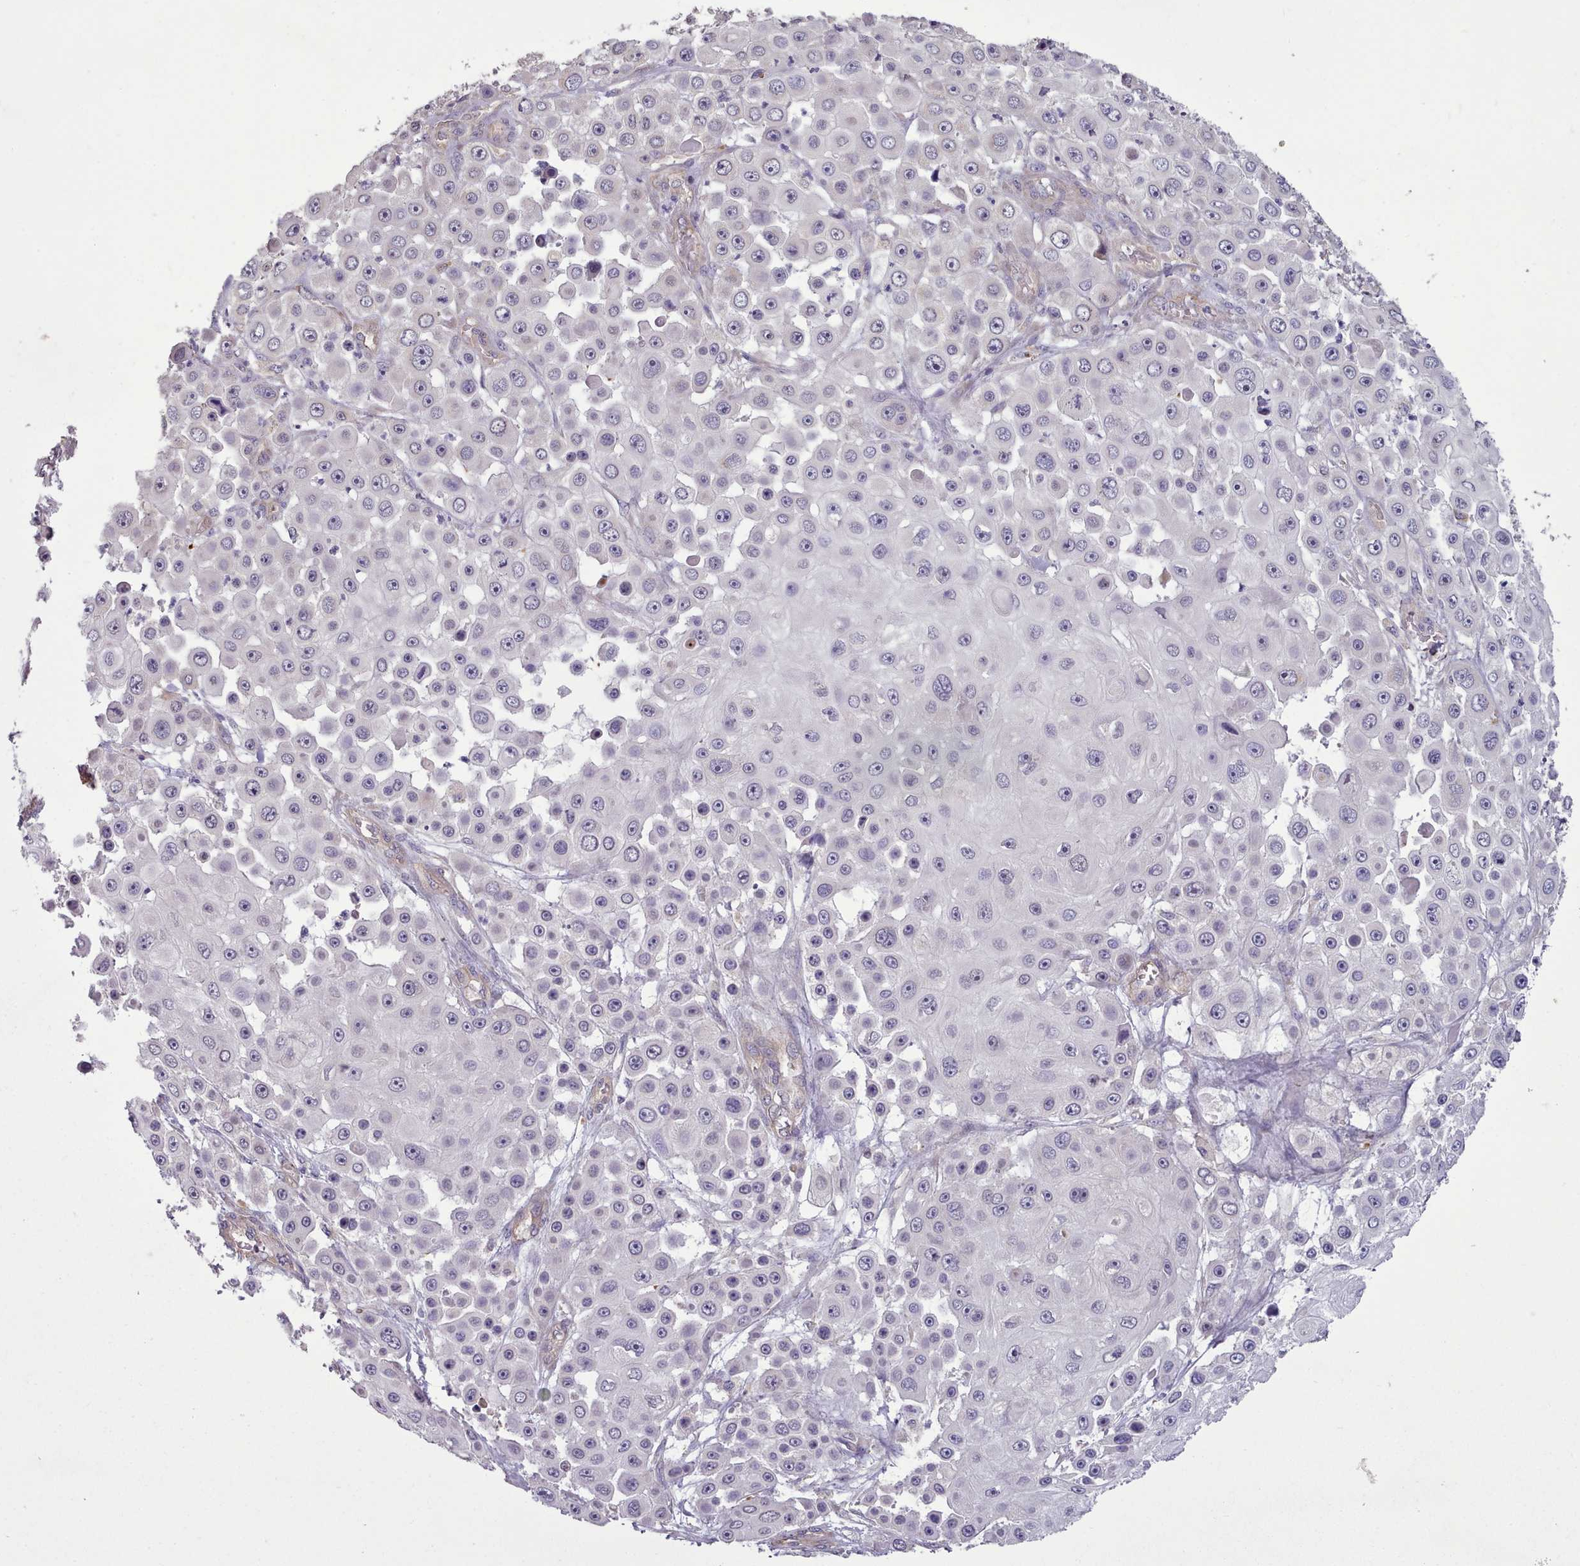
{"staining": {"intensity": "negative", "quantity": "none", "location": "none"}, "tissue": "skin cancer", "cell_type": "Tumor cells", "image_type": "cancer", "snomed": [{"axis": "morphology", "description": "Squamous cell carcinoma, NOS"}, {"axis": "topography", "description": "Skin"}], "caption": "The immunohistochemistry image has no significant expression in tumor cells of skin cancer tissue.", "gene": "DPF1", "patient": {"sex": "male", "age": 67}}